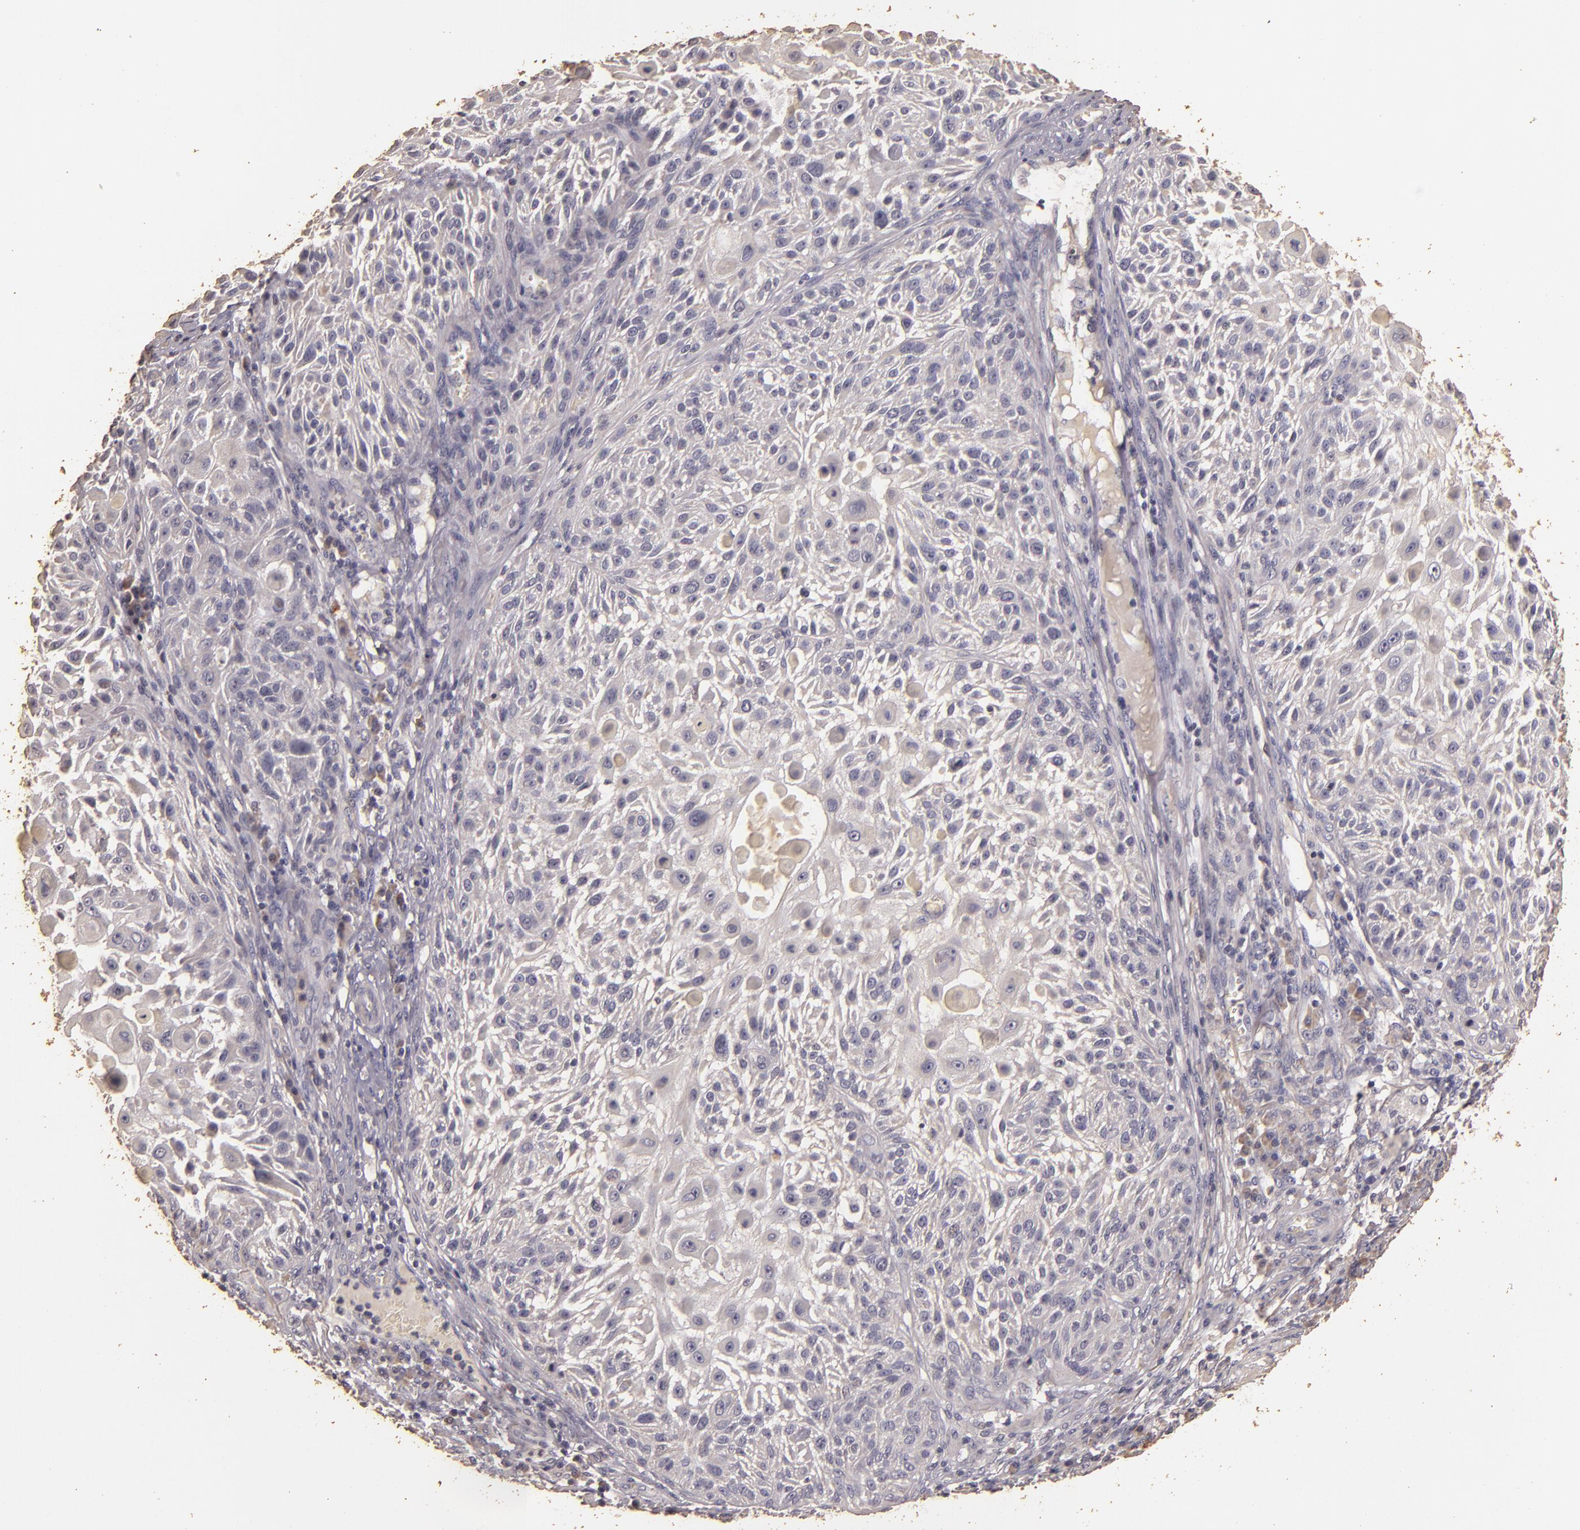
{"staining": {"intensity": "negative", "quantity": "none", "location": "none"}, "tissue": "skin cancer", "cell_type": "Tumor cells", "image_type": "cancer", "snomed": [{"axis": "morphology", "description": "Squamous cell carcinoma, NOS"}, {"axis": "topography", "description": "Skin"}], "caption": "Immunohistochemistry of skin cancer (squamous cell carcinoma) reveals no staining in tumor cells.", "gene": "BCL2L13", "patient": {"sex": "female", "age": 89}}